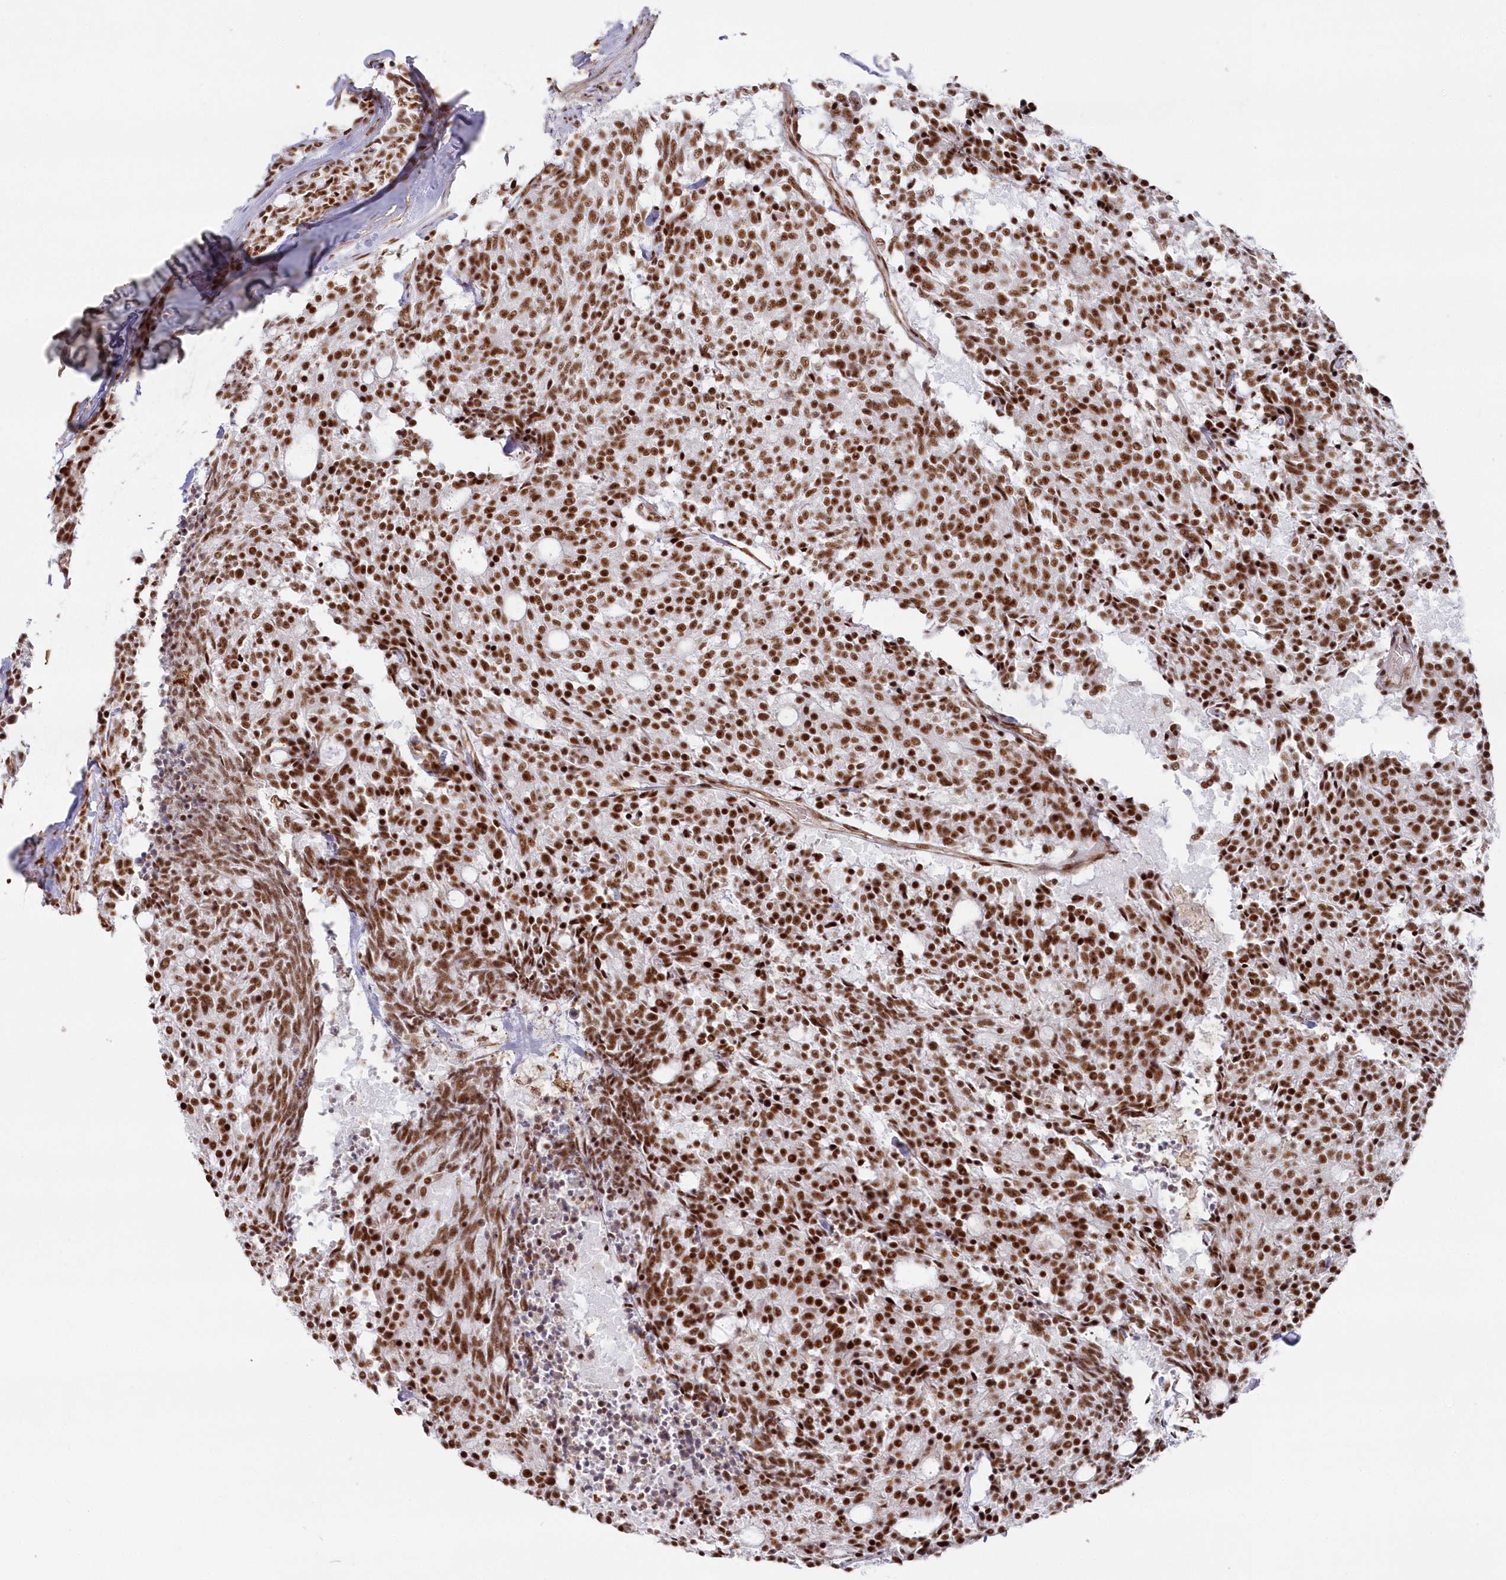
{"staining": {"intensity": "strong", "quantity": ">75%", "location": "nuclear"}, "tissue": "carcinoid", "cell_type": "Tumor cells", "image_type": "cancer", "snomed": [{"axis": "morphology", "description": "Carcinoid, malignant, NOS"}, {"axis": "topography", "description": "Pancreas"}], "caption": "A high-resolution histopathology image shows immunohistochemistry staining of malignant carcinoid, which exhibits strong nuclear positivity in about >75% of tumor cells. The staining was performed using DAB to visualize the protein expression in brown, while the nuclei were stained in blue with hematoxylin (Magnification: 20x).", "gene": "DDX46", "patient": {"sex": "female", "age": 54}}